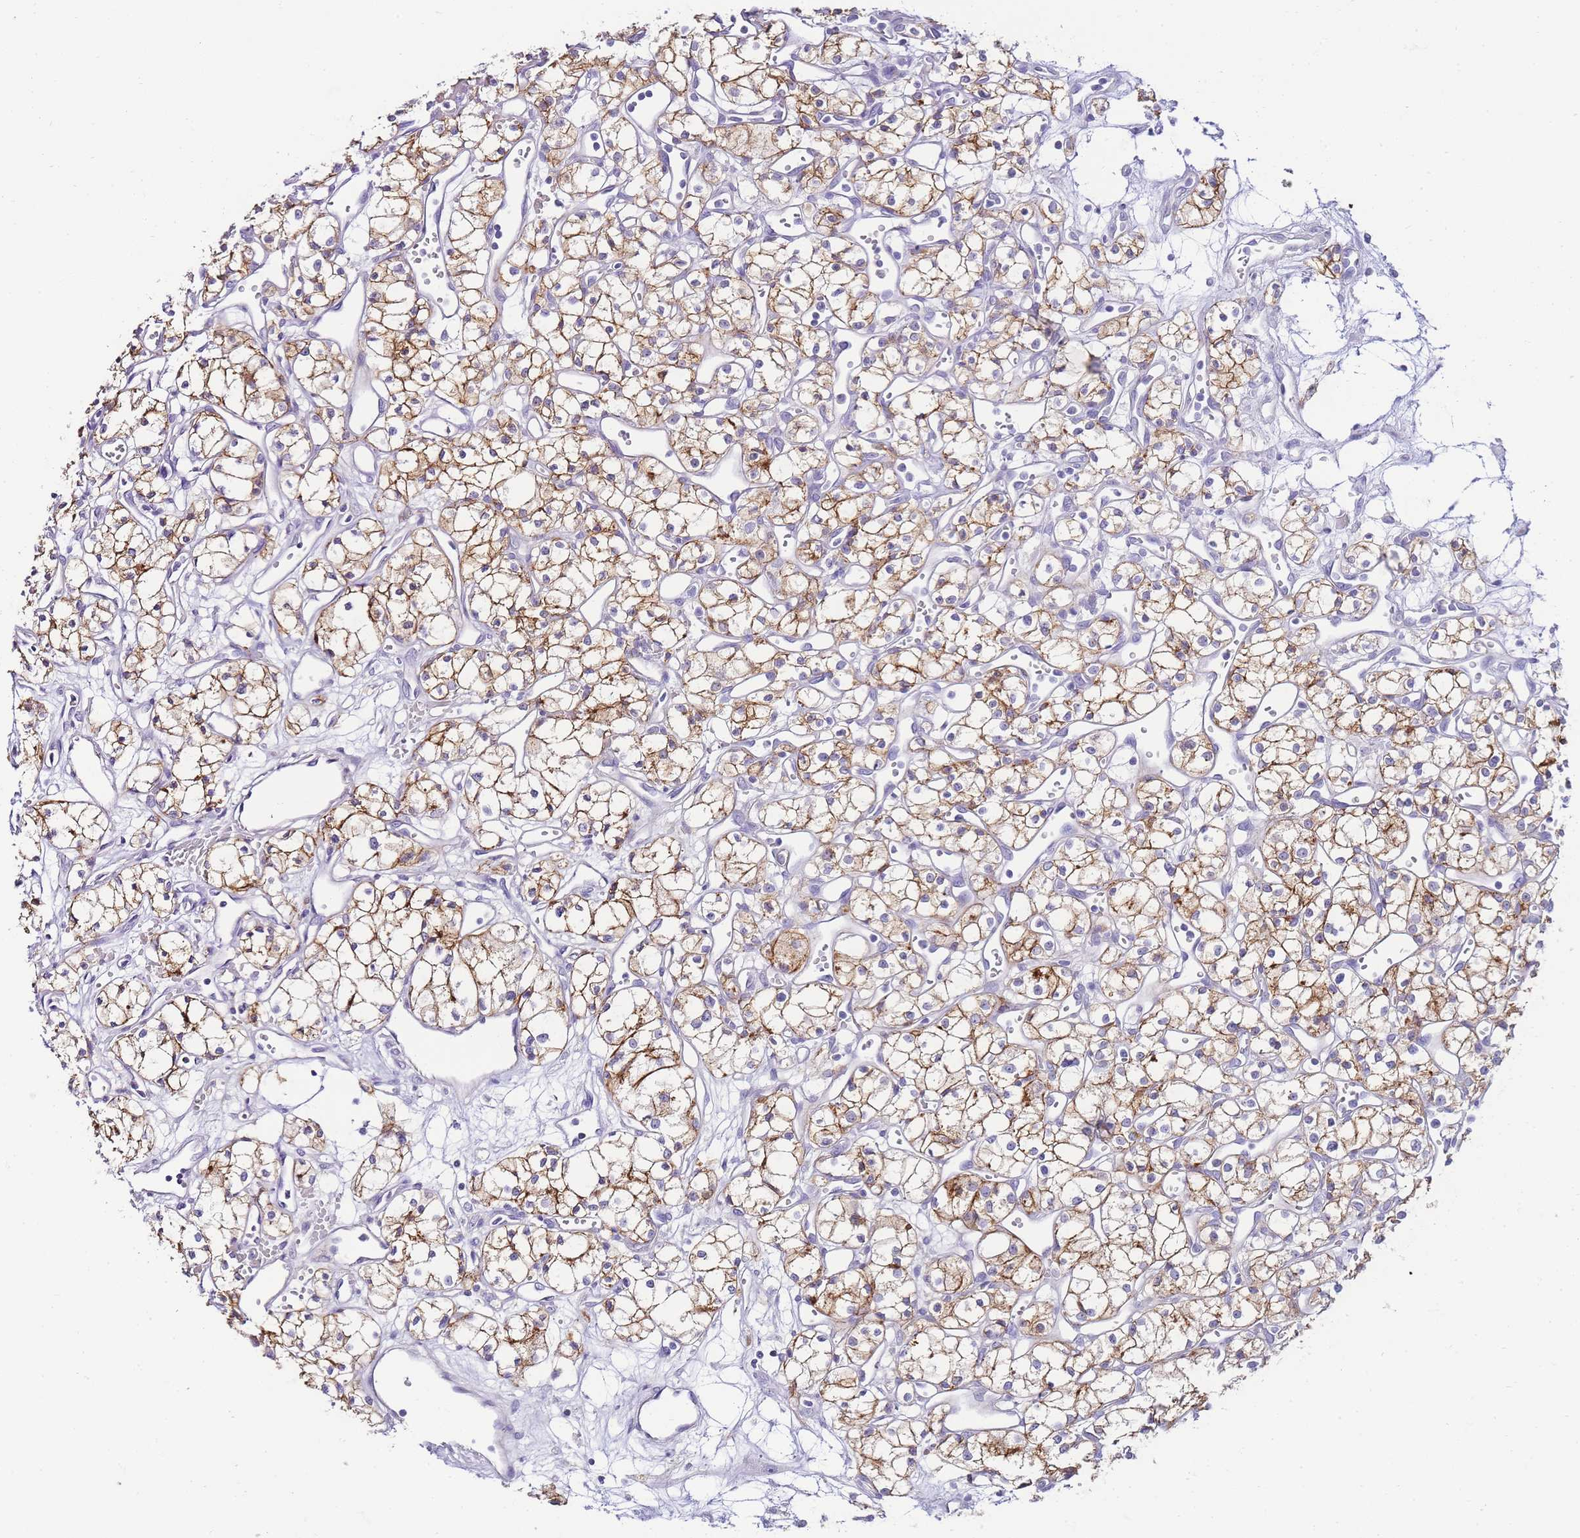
{"staining": {"intensity": "moderate", "quantity": ">75%", "location": "cytoplasmic/membranous"}, "tissue": "renal cancer", "cell_type": "Tumor cells", "image_type": "cancer", "snomed": [{"axis": "morphology", "description": "Adenocarcinoma, NOS"}, {"axis": "topography", "description": "Kidney"}], "caption": "Tumor cells reveal moderate cytoplasmic/membranous staining in approximately >75% of cells in adenocarcinoma (renal).", "gene": "DPP4", "patient": {"sex": "male", "age": 59}}